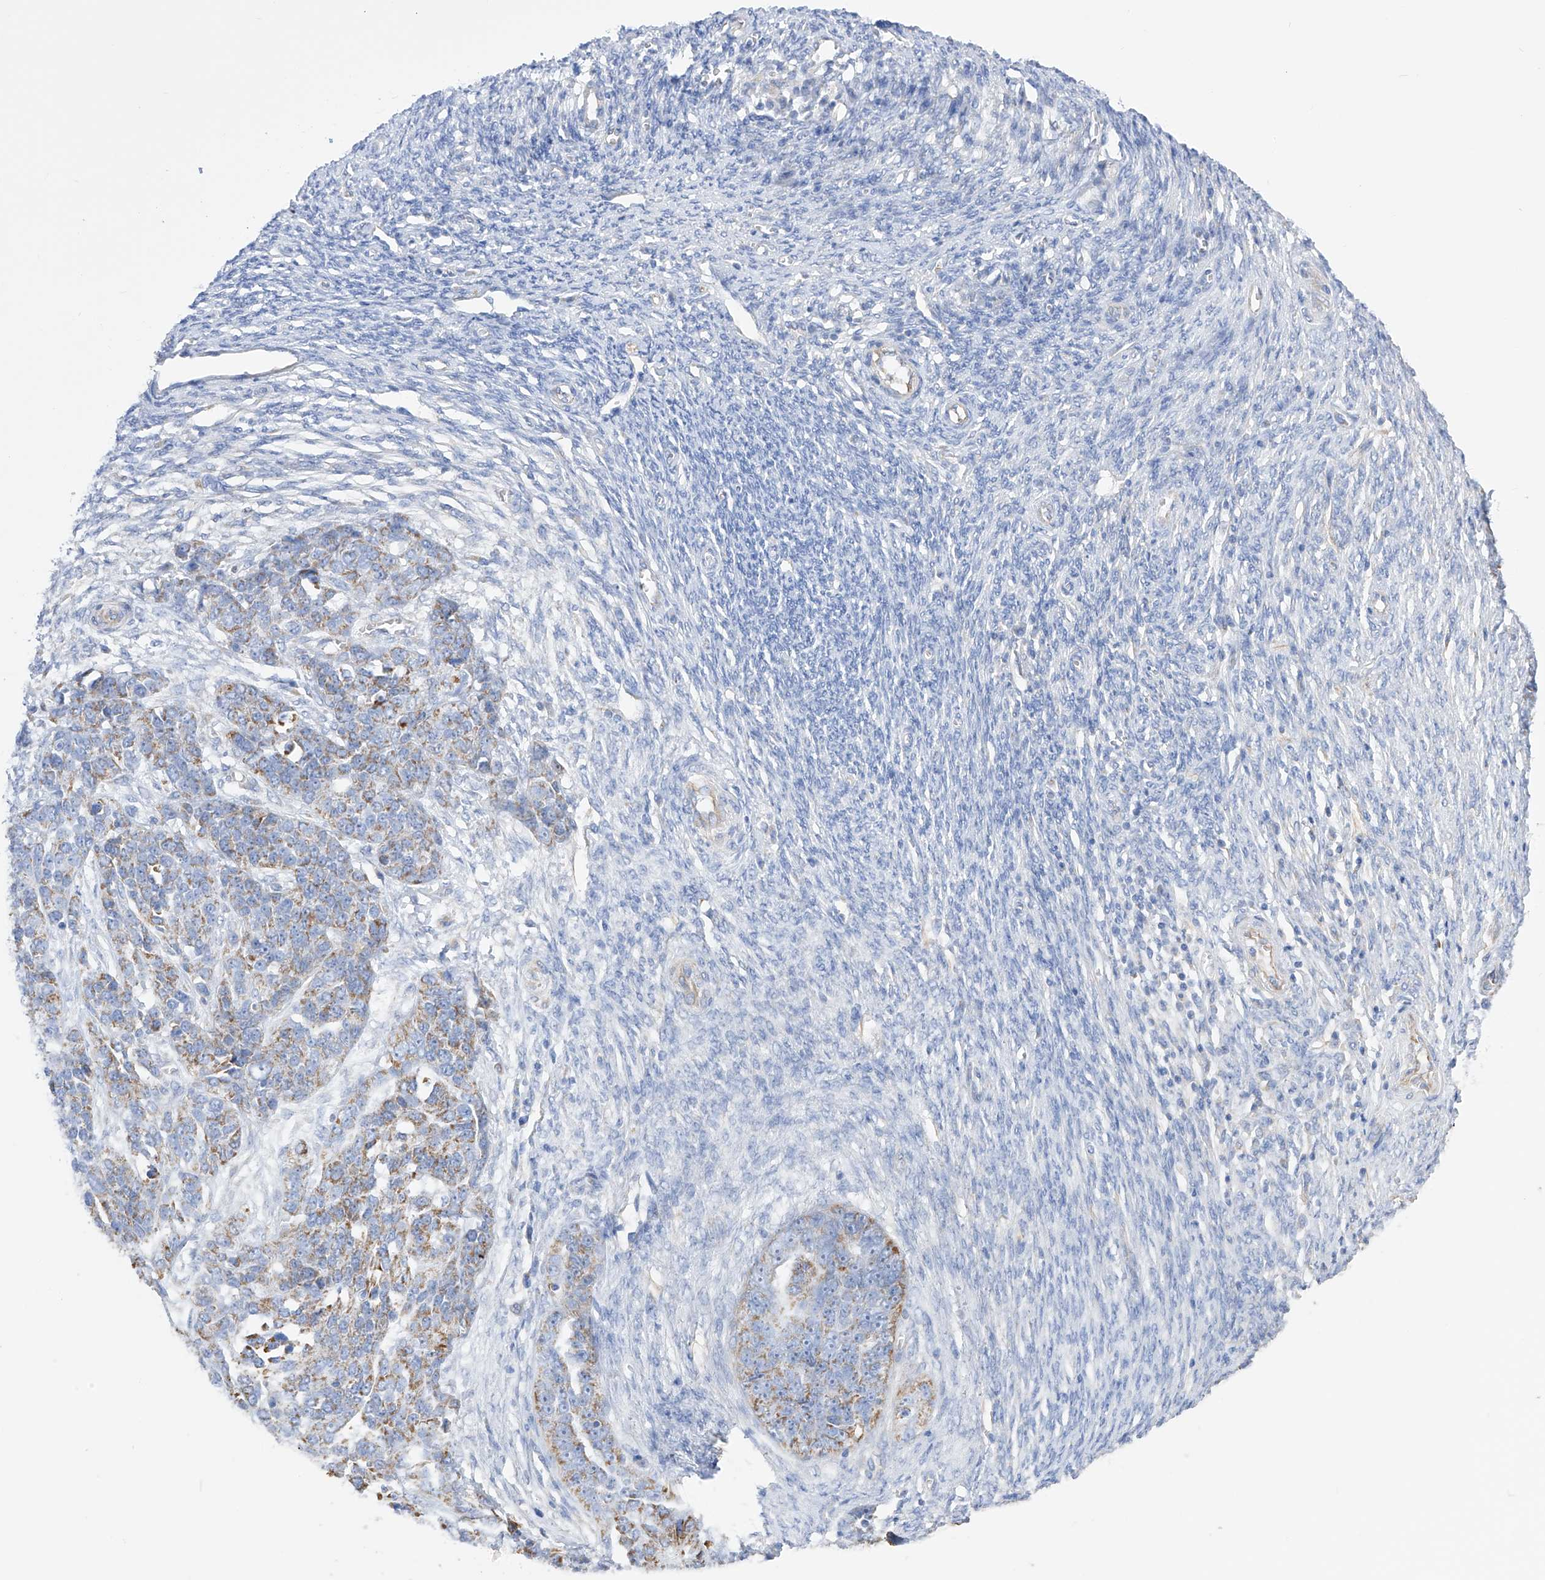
{"staining": {"intensity": "weak", "quantity": ">75%", "location": "cytoplasmic/membranous"}, "tissue": "ovarian cancer", "cell_type": "Tumor cells", "image_type": "cancer", "snomed": [{"axis": "morphology", "description": "Cystadenocarcinoma, serous, NOS"}, {"axis": "topography", "description": "Ovary"}], "caption": "Immunohistochemistry (IHC) staining of ovarian cancer, which shows low levels of weak cytoplasmic/membranous positivity in approximately >75% of tumor cells indicating weak cytoplasmic/membranous protein positivity. The staining was performed using DAB (3,3'-diaminobenzidine) (brown) for protein detection and nuclei were counterstained in hematoxylin (blue).", "gene": "FLG", "patient": {"sex": "female", "age": 44}}